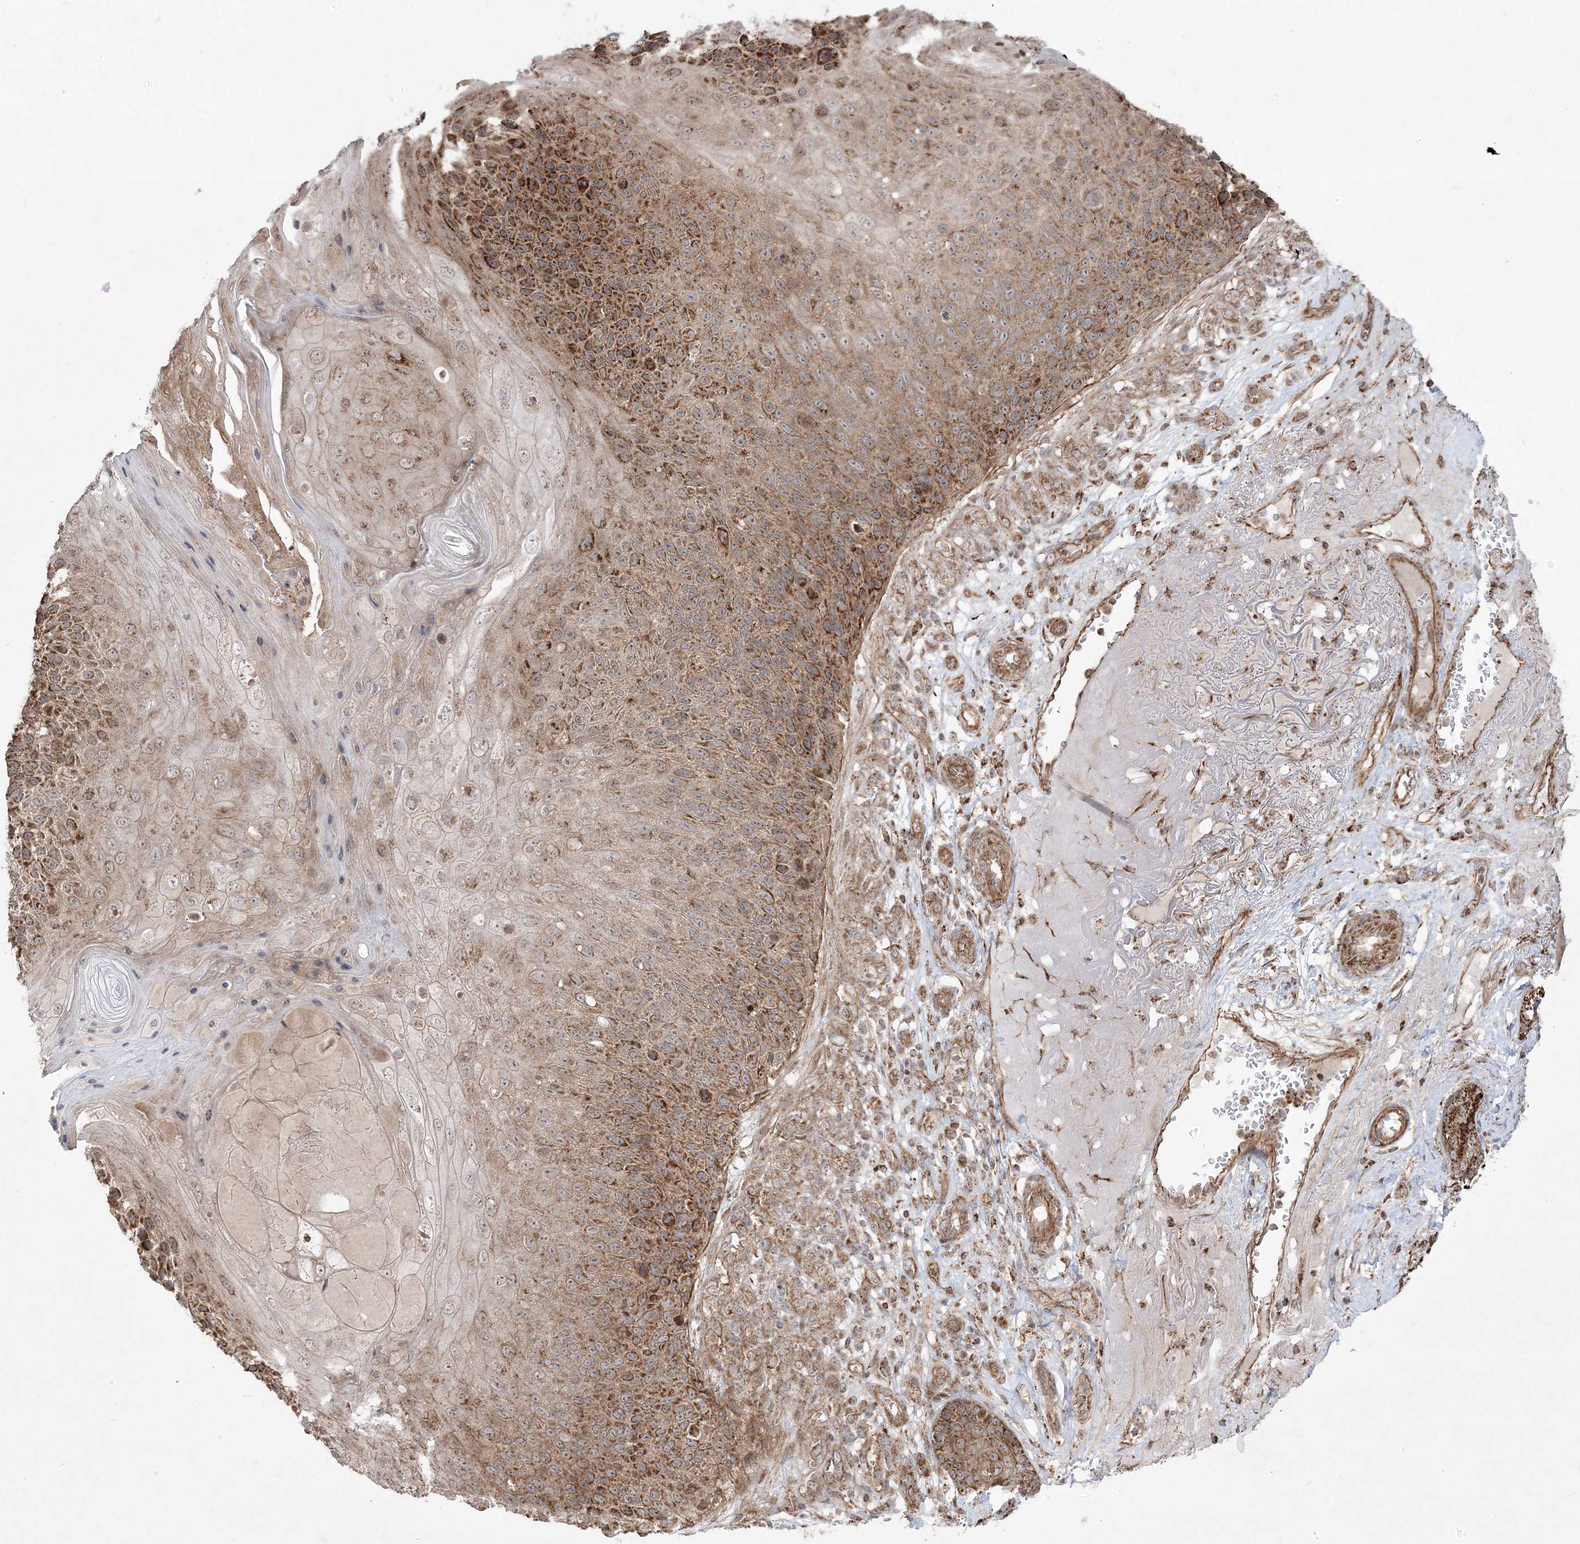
{"staining": {"intensity": "moderate", "quantity": ">75%", "location": "cytoplasmic/membranous"}, "tissue": "skin cancer", "cell_type": "Tumor cells", "image_type": "cancer", "snomed": [{"axis": "morphology", "description": "Squamous cell carcinoma, NOS"}, {"axis": "topography", "description": "Skin"}], "caption": "Immunohistochemical staining of human skin cancer (squamous cell carcinoma) reveals moderate cytoplasmic/membranous protein expression in approximately >75% of tumor cells. The staining was performed using DAB (3,3'-diaminobenzidine), with brown indicating positive protein expression. Nuclei are stained blue with hematoxylin.", "gene": "CLUAP1", "patient": {"sex": "female", "age": 88}}